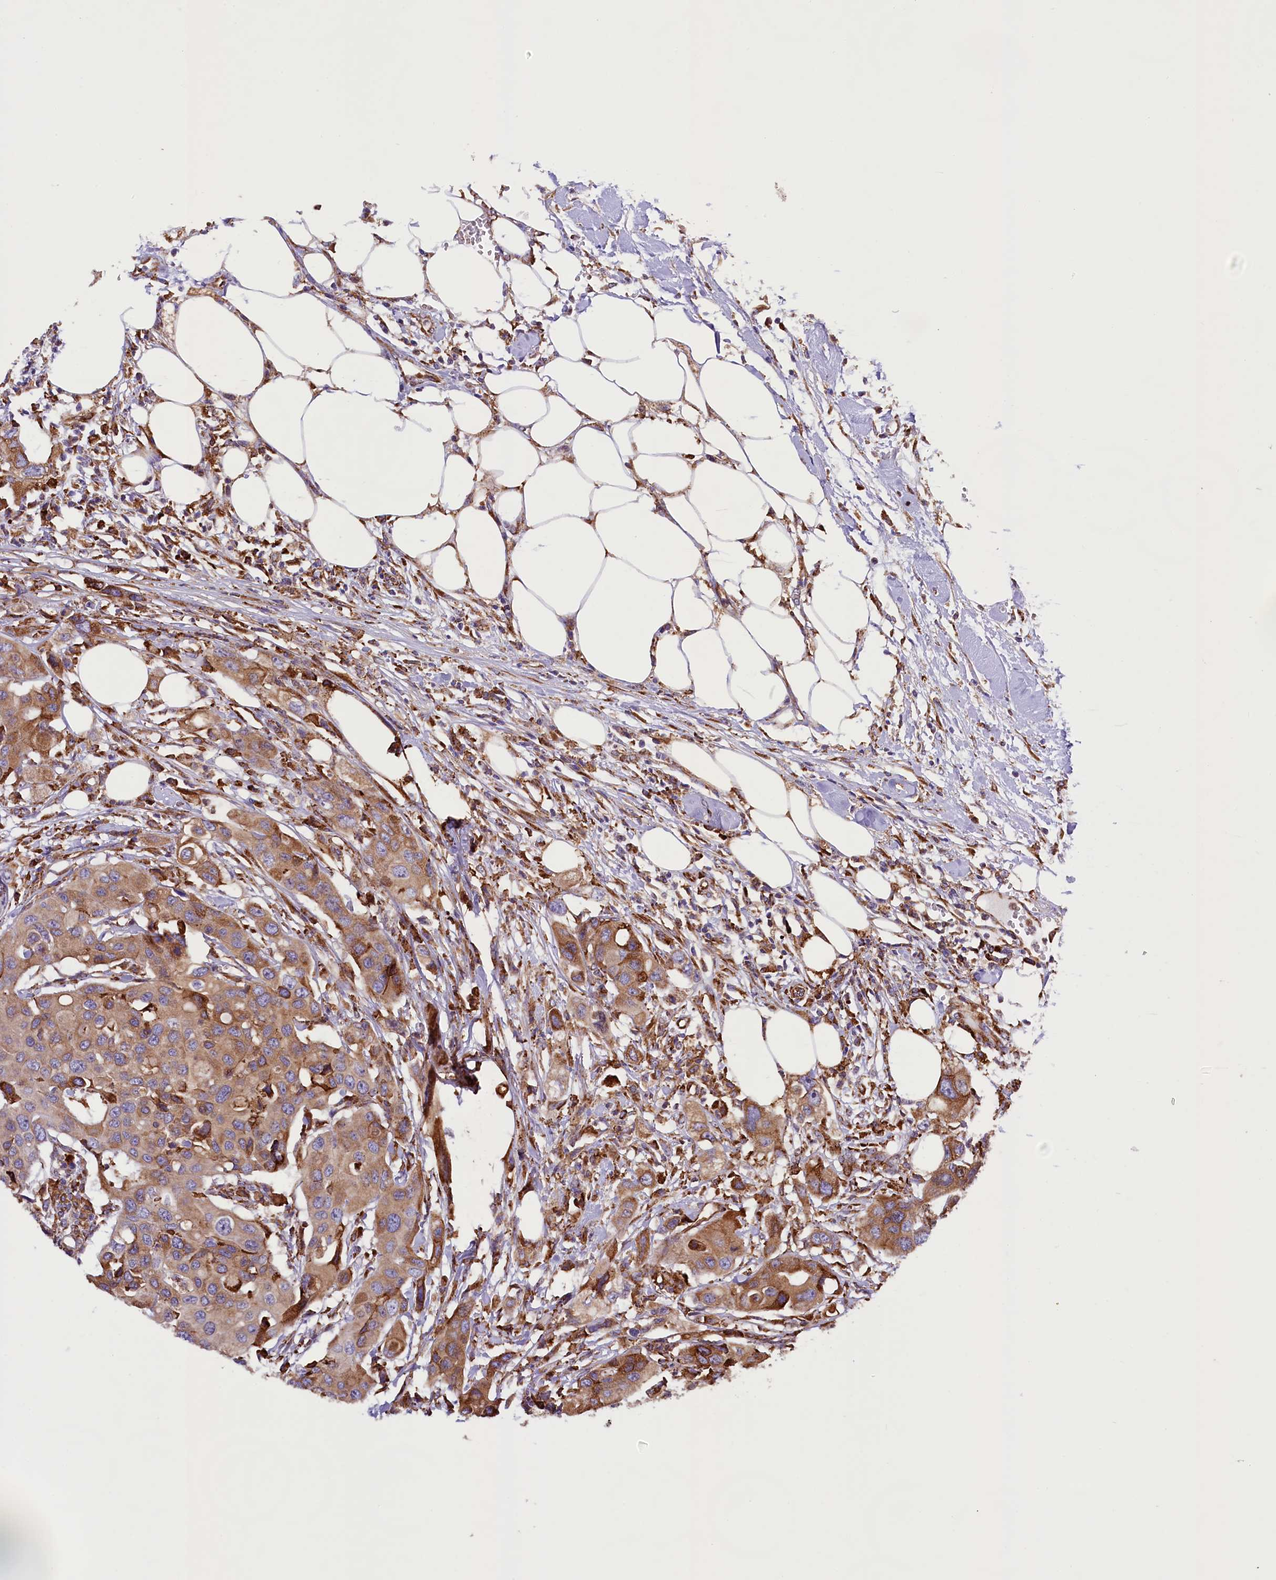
{"staining": {"intensity": "moderate", "quantity": "25%-75%", "location": "cytoplasmic/membranous"}, "tissue": "colorectal cancer", "cell_type": "Tumor cells", "image_type": "cancer", "snomed": [{"axis": "morphology", "description": "Adenocarcinoma, NOS"}, {"axis": "topography", "description": "Colon"}], "caption": "Tumor cells reveal medium levels of moderate cytoplasmic/membranous staining in about 25%-75% of cells in human colorectal cancer (adenocarcinoma).", "gene": "CAPS2", "patient": {"sex": "male", "age": 77}}